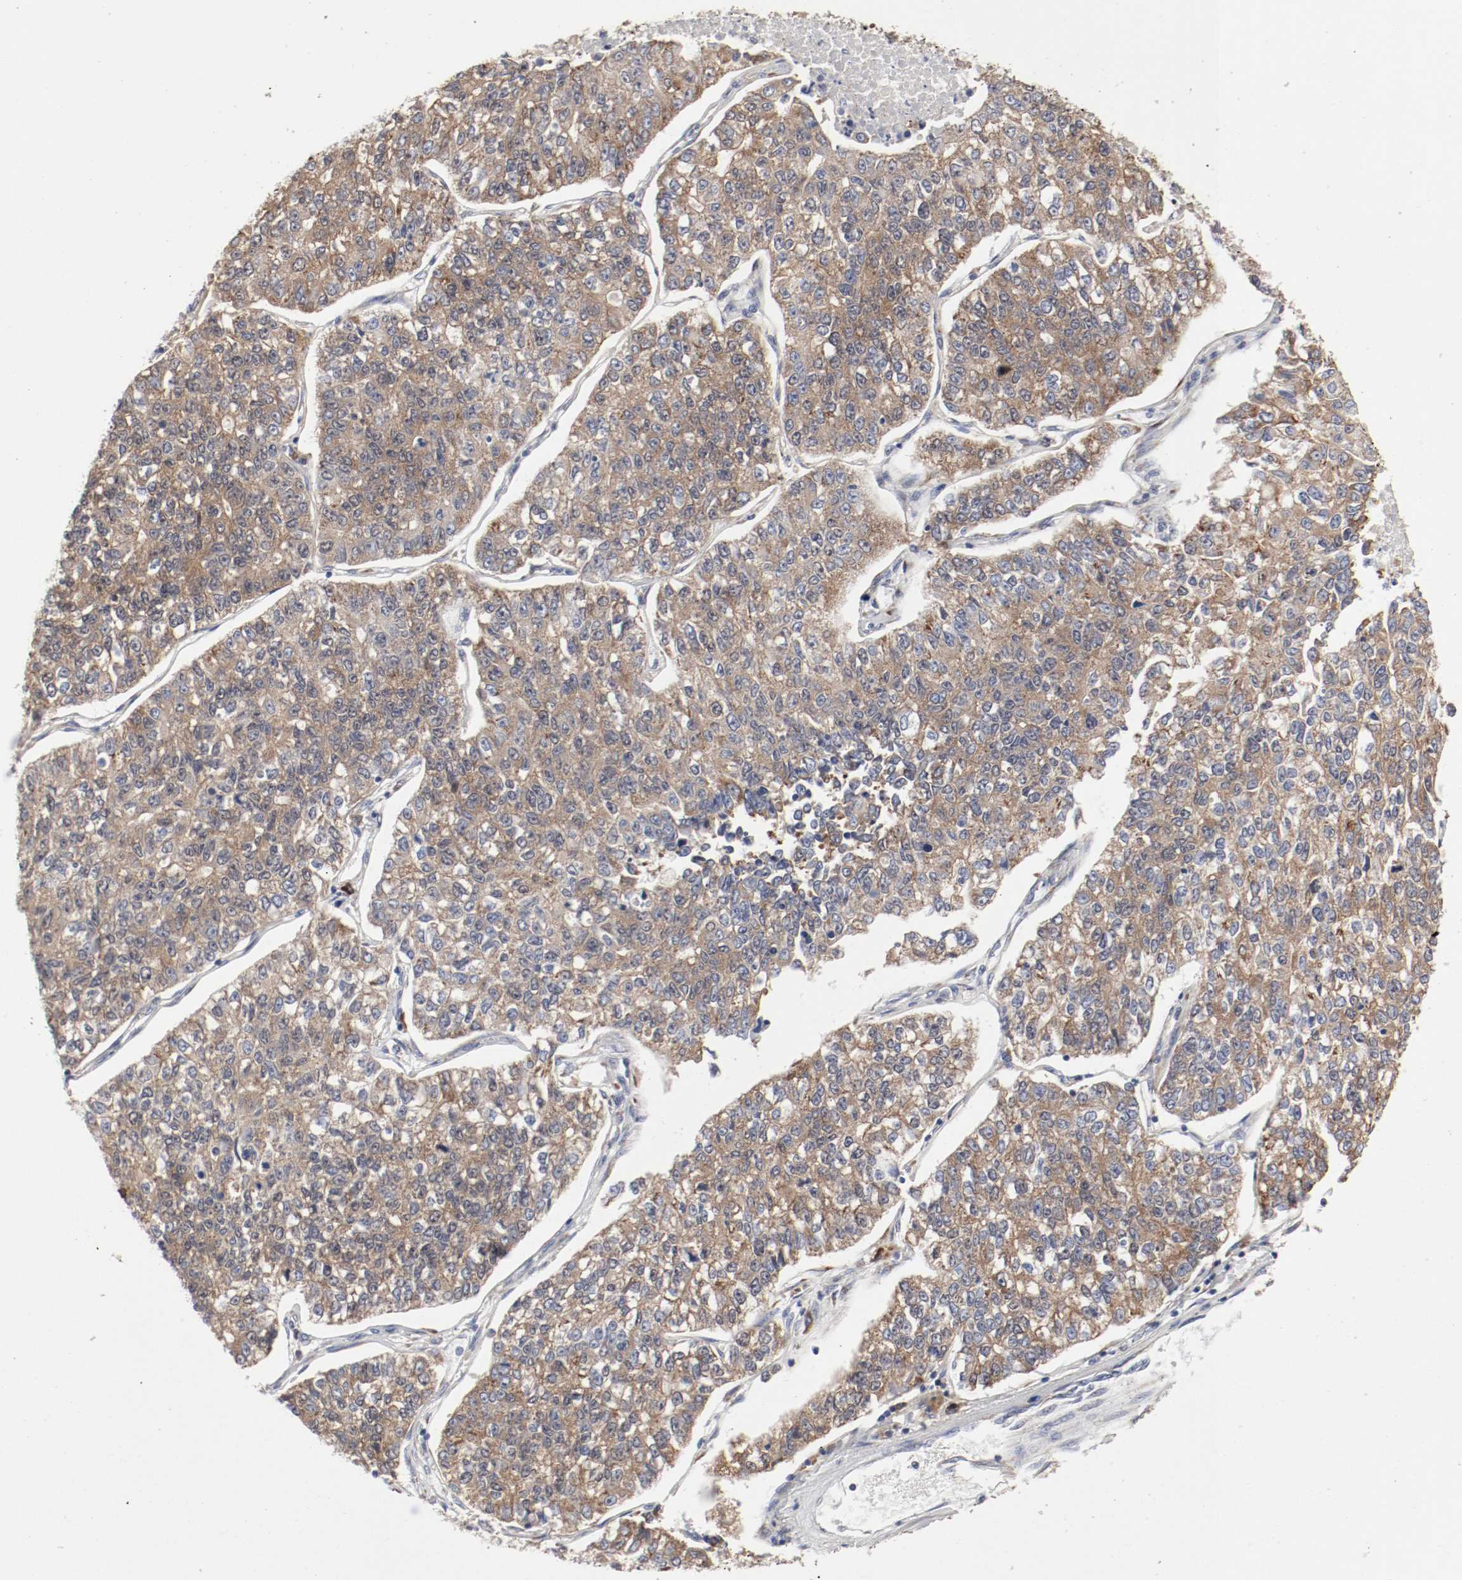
{"staining": {"intensity": "weak", "quantity": ">75%", "location": "cytoplasmic/membranous"}, "tissue": "lung cancer", "cell_type": "Tumor cells", "image_type": "cancer", "snomed": [{"axis": "morphology", "description": "Adenocarcinoma, NOS"}, {"axis": "topography", "description": "Lung"}], "caption": "Lung cancer was stained to show a protein in brown. There is low levels of weak cytoplasmic/membranous staining in about >75% of tumor cells.", "gene": "FKBP3", "patient": {"sex": "male", "age": 49}}